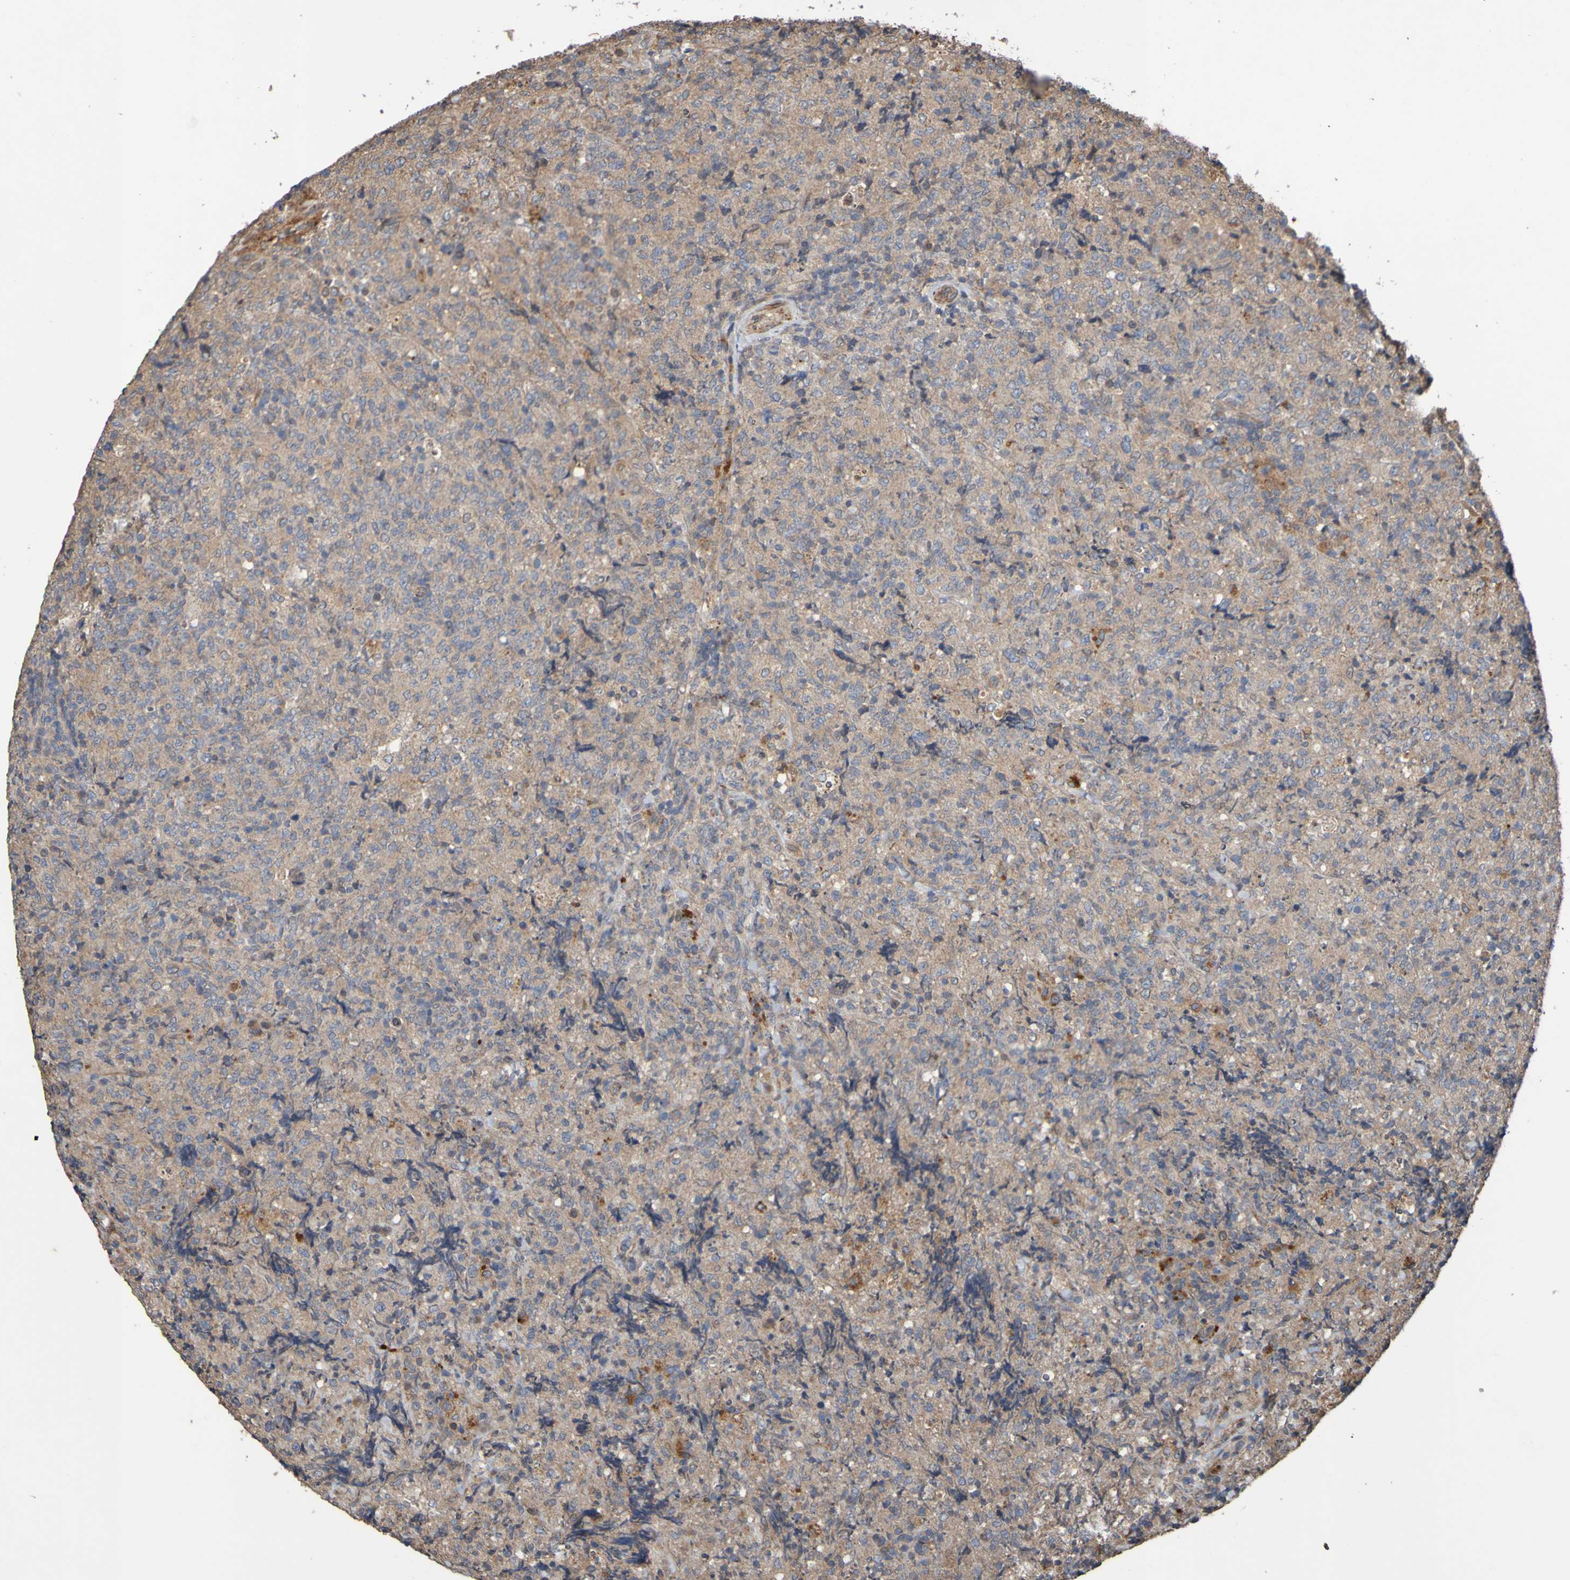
{"staining": {"intensity": "weak", "quantity": ">75%", "location": "cytoplasmic/membranous"}, "tissue": "lymphoma", "cell_type": "Tumor cells", "image_type": "cancer", "snomed": [{"axis": "morphology", "description": "Malignant lymphoma, non-Hodgkin's type, High grade"}, {"axis": "topography", "description": "Tonsil"}], "caption": "DAB (3,3'-diaminobenzidine) immunohistochemical staining of human lymphoma exhibits weak cytoplasmic/membranous protein expression in about >75% of tumor cells. The protein of interest is shown in brown color, while the nuclei are stained blue.", "gene": "UCN", "patient": {"sex": "female", "age": 36}}